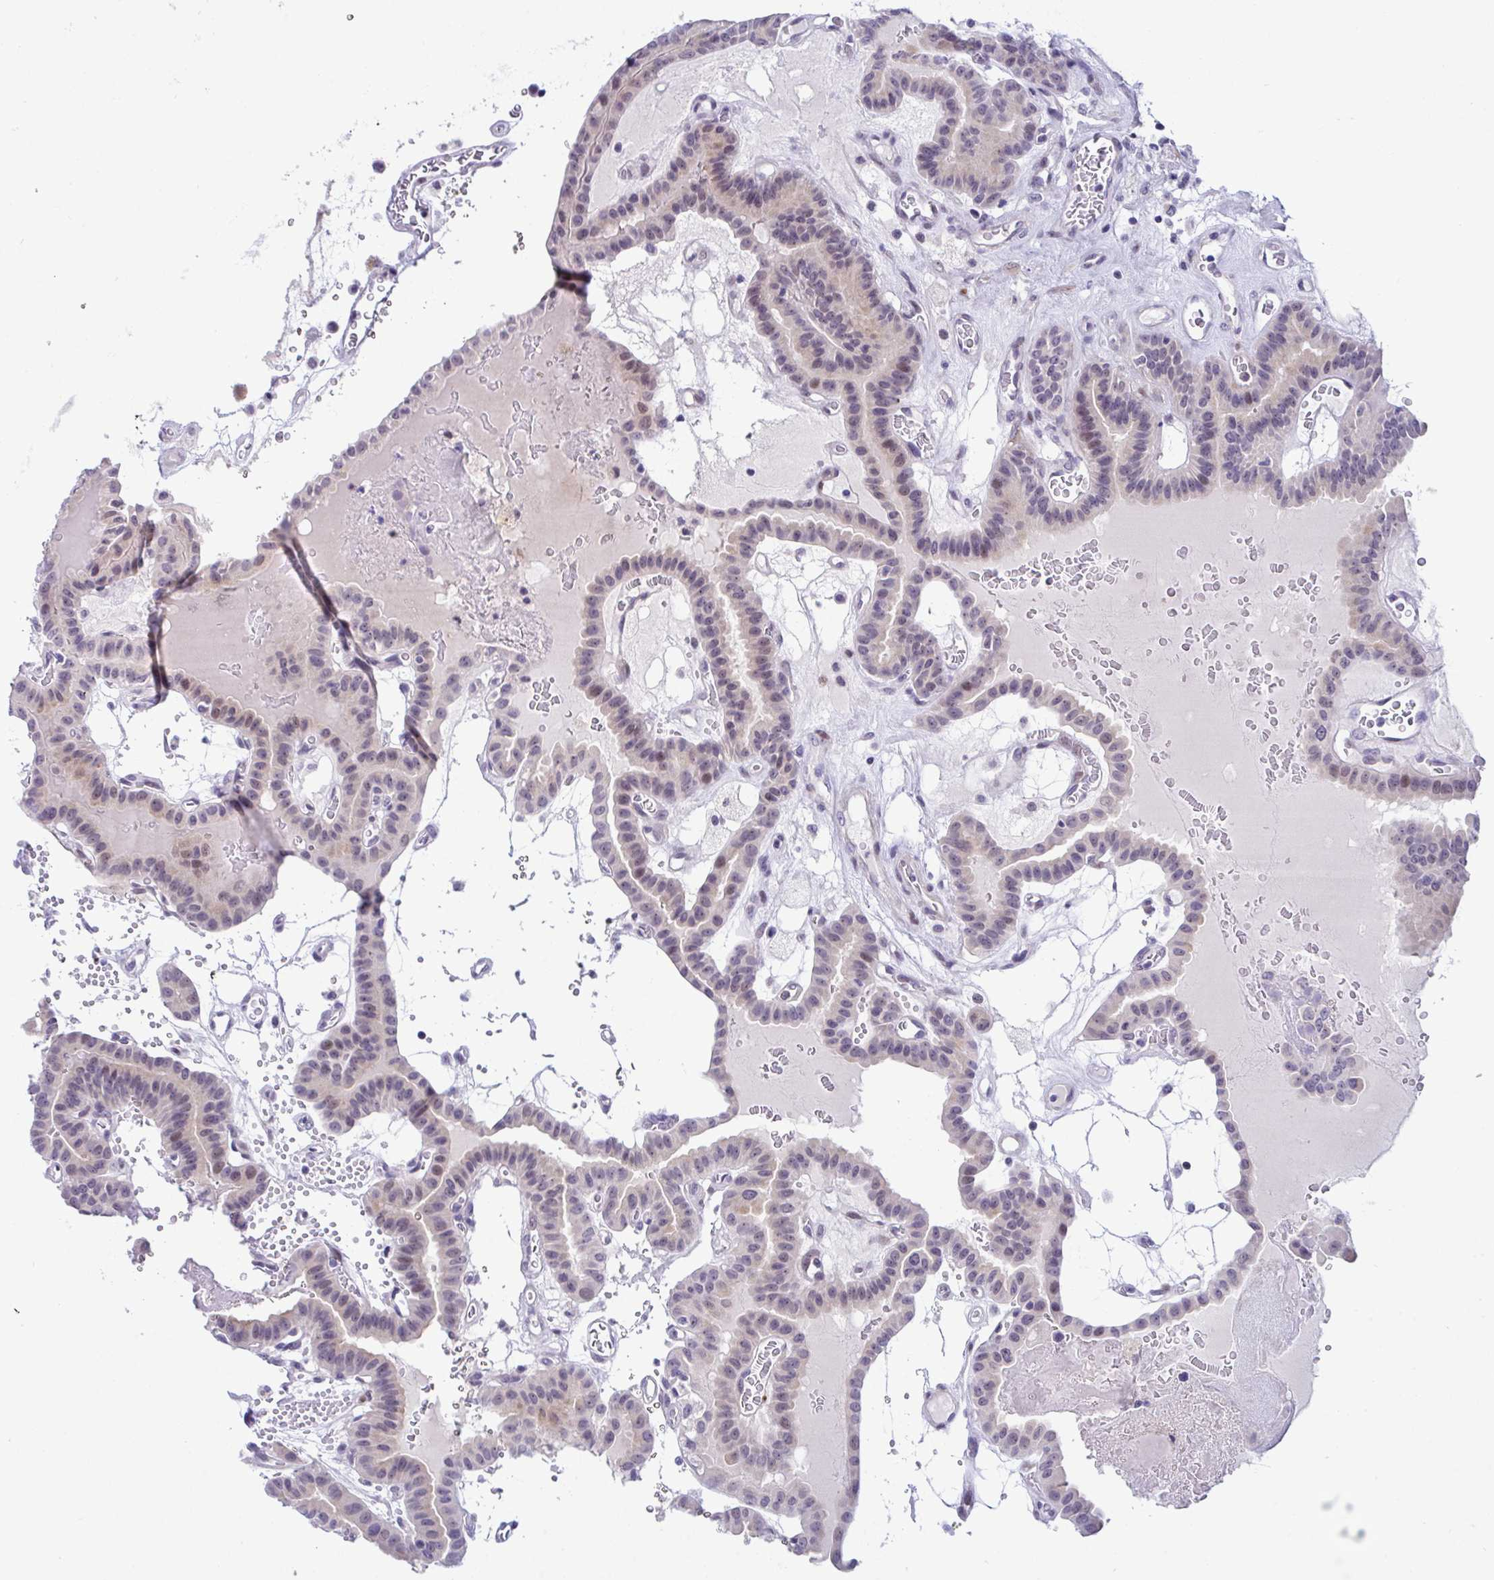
{"staining": {"intensity": "moderate", "quantity": "<25%", "location": "nuclear"}, "tissue": "thyroid cancer", "cell_type": "Tumor cells", "image_type": "cancer", "snomed": [{"axis": "morphology", "description": "Papillary adenocarcinoma, NOS"}, {"axis": "topography", "description": "Thyroid gland"}], "caption": "This image demonstrates IHC staining of human papillary adenocarcinoma (thyroid), with low moderate nuclear expression in approximately <25% of tumor cells.", "gene": "USP35", "patient": {"sex": "male", "age": 87}}